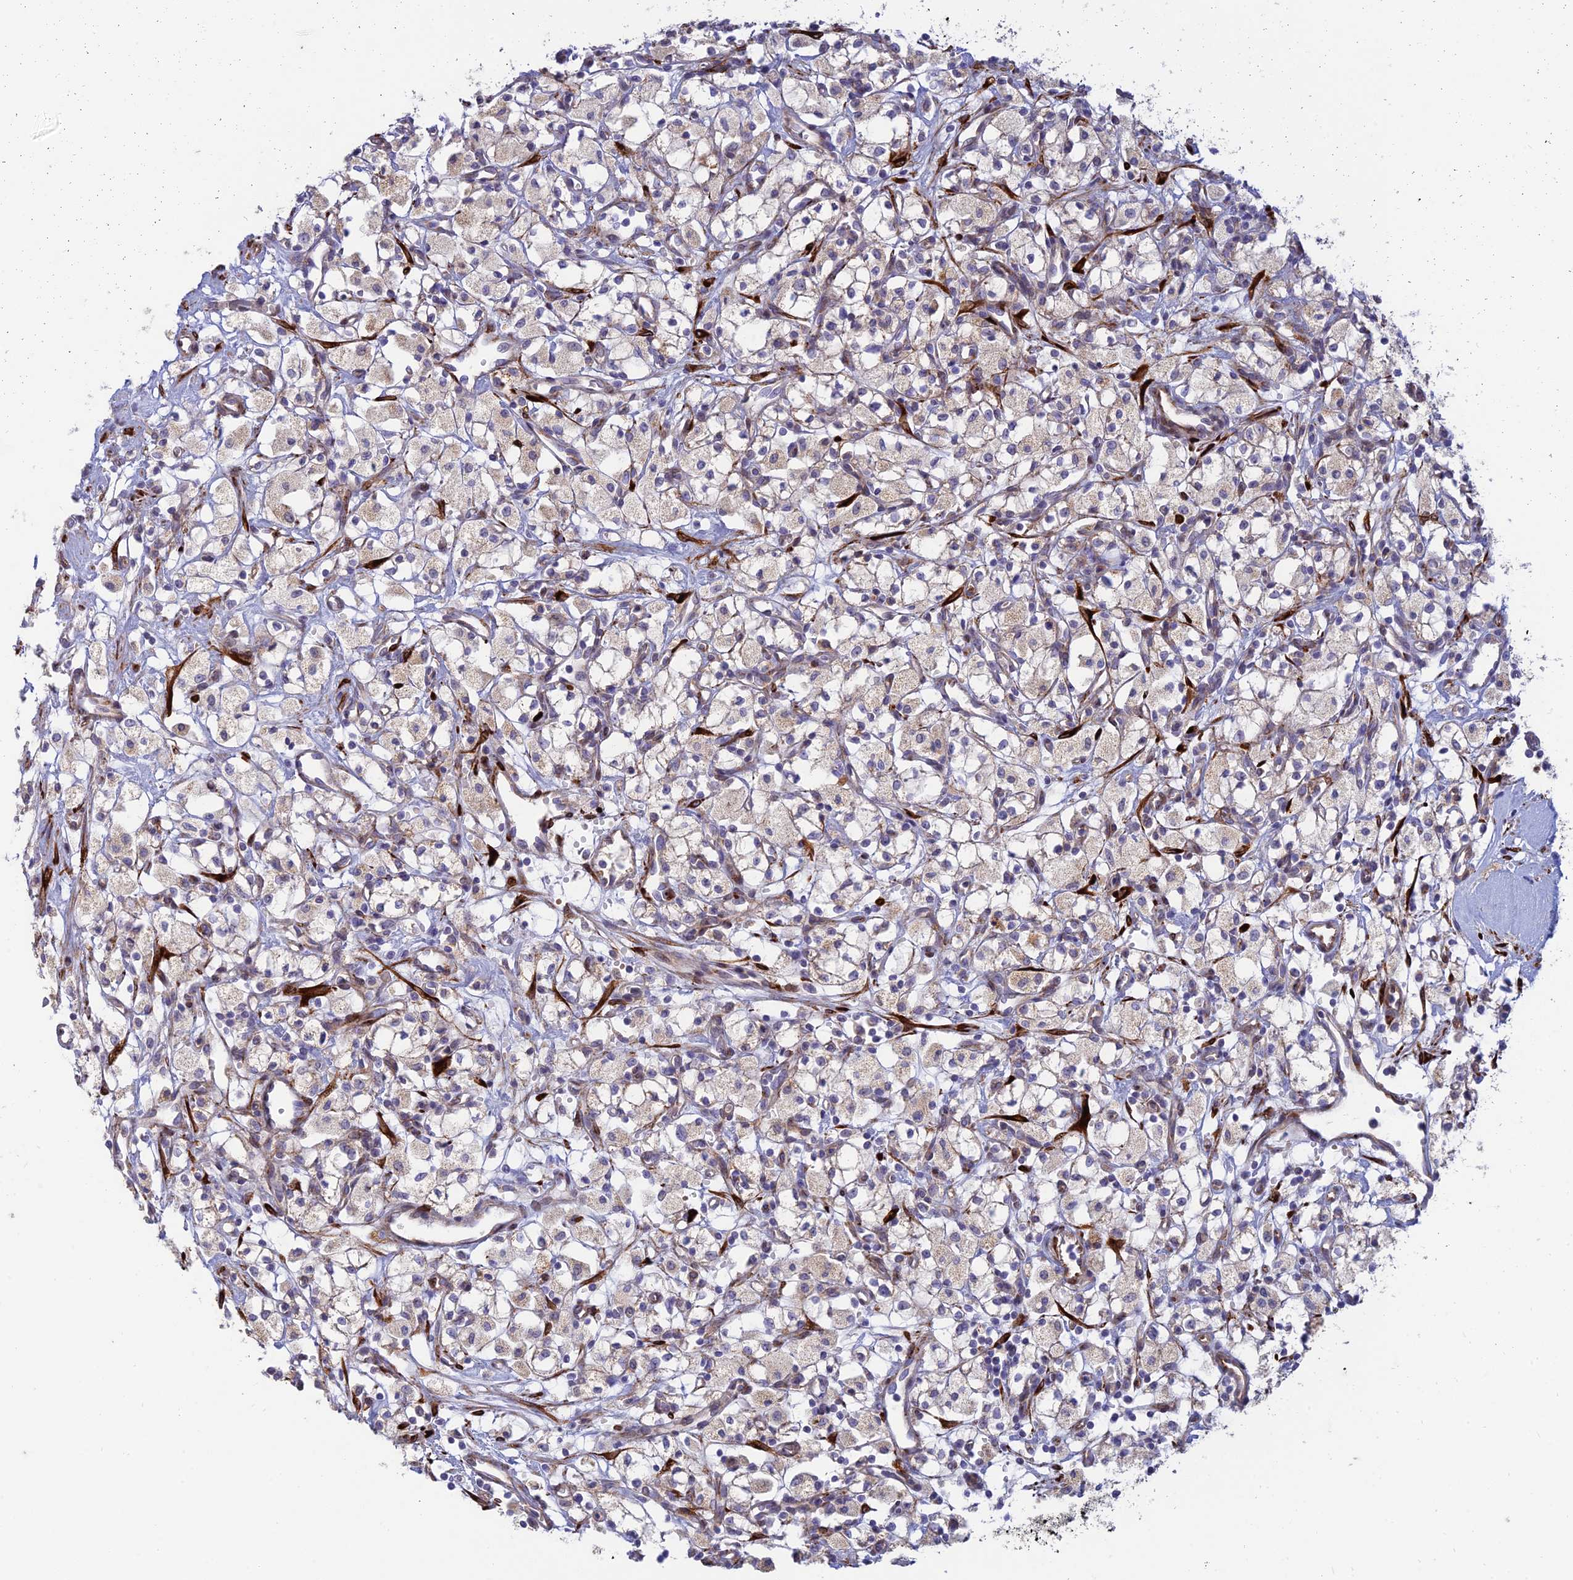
{"staining": {"intensity": "weak", "quantity": "<25%", "location": "cytoplasmic/membranous"}, "tissue": "renal cancer", "cell_type": "Tumor cells", "image_type": "cancer", "snomed": [{"axis": "morphology", "description": "Adenocarcinoma, NOS"}, {"axis": "topography", "description": "Kidney"}], "caption": "Tumor cells show no significant protein staining in renal cancer (adenocarcinoma).", "gene": "RCN3", "patient": {"sex": "male", "age": 59}}